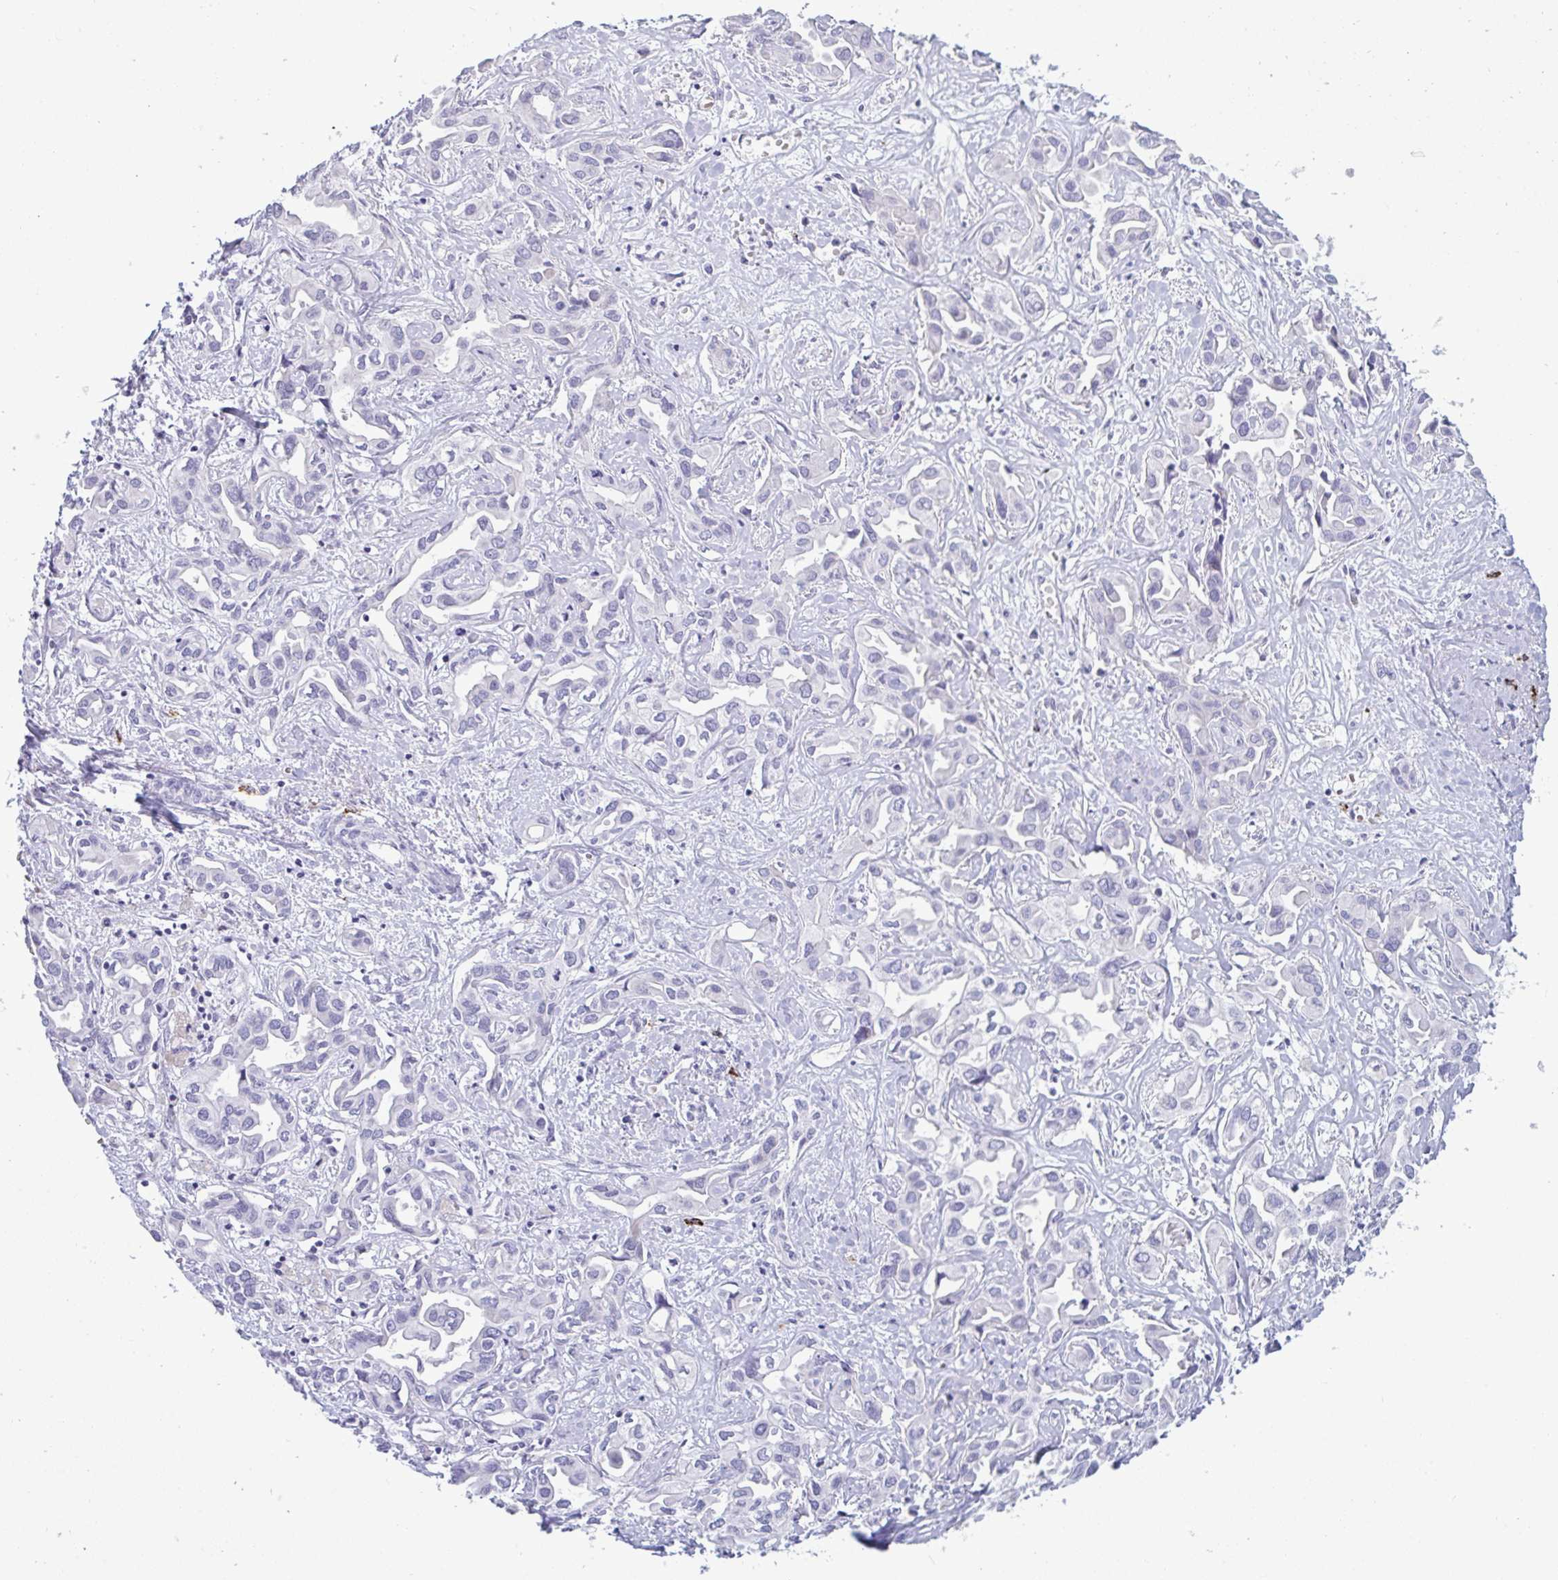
{"staining": {"intensity": "negative", "quantity": "none", "location": "none"}, "tissue": "liver cancer", "cell_type": "Tumor cells", "image_type": "cancer", "snomed": [{"axis": "morphology", "description": "Cholangiocarcinoma"}, {"axis": "topography", "description": "Liver"}], "caption": "Tumor cells show no significant staining in liver cholangiocarcinoma.", "gene": "ZNF684", "patient": {"sex": "female", "age": 64}}